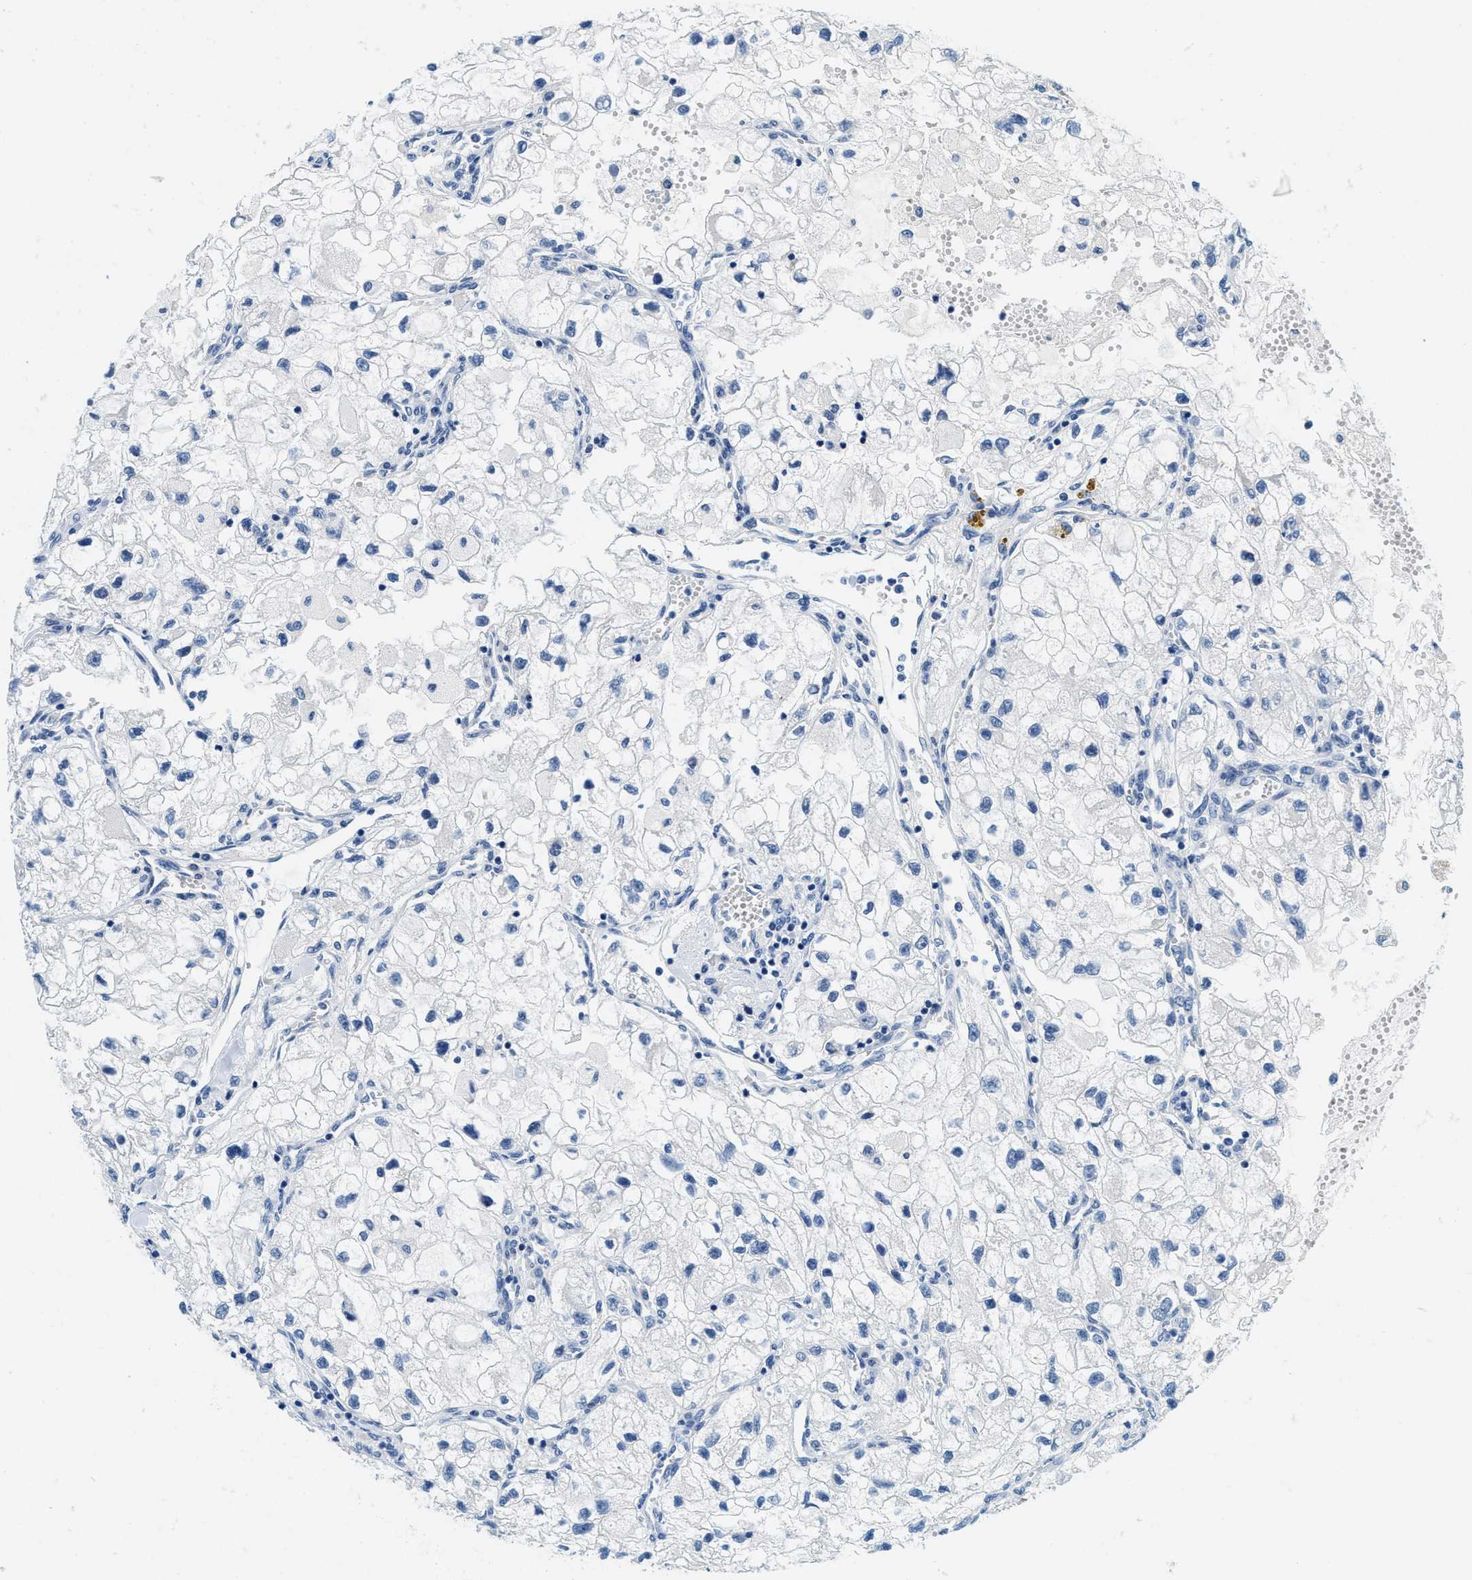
{"staining": {"intensity": "negative", "quantity": "none", "location": "none"}, "tissue": "renal cancer", "cell_type": "Tumor cells", "image_type": "cancer", "snomed": [{"axis": "morphology", "description": "Adenocarcinoma, NOS"}, {"axis": "topography", "description": "Kidney"}], "caption": "The micrograph displays no staining of tumor cells in renal cancer (adenocarcinoma).", "gene": "GSTM3", "patient": {"sex": "female", "age": 70}}